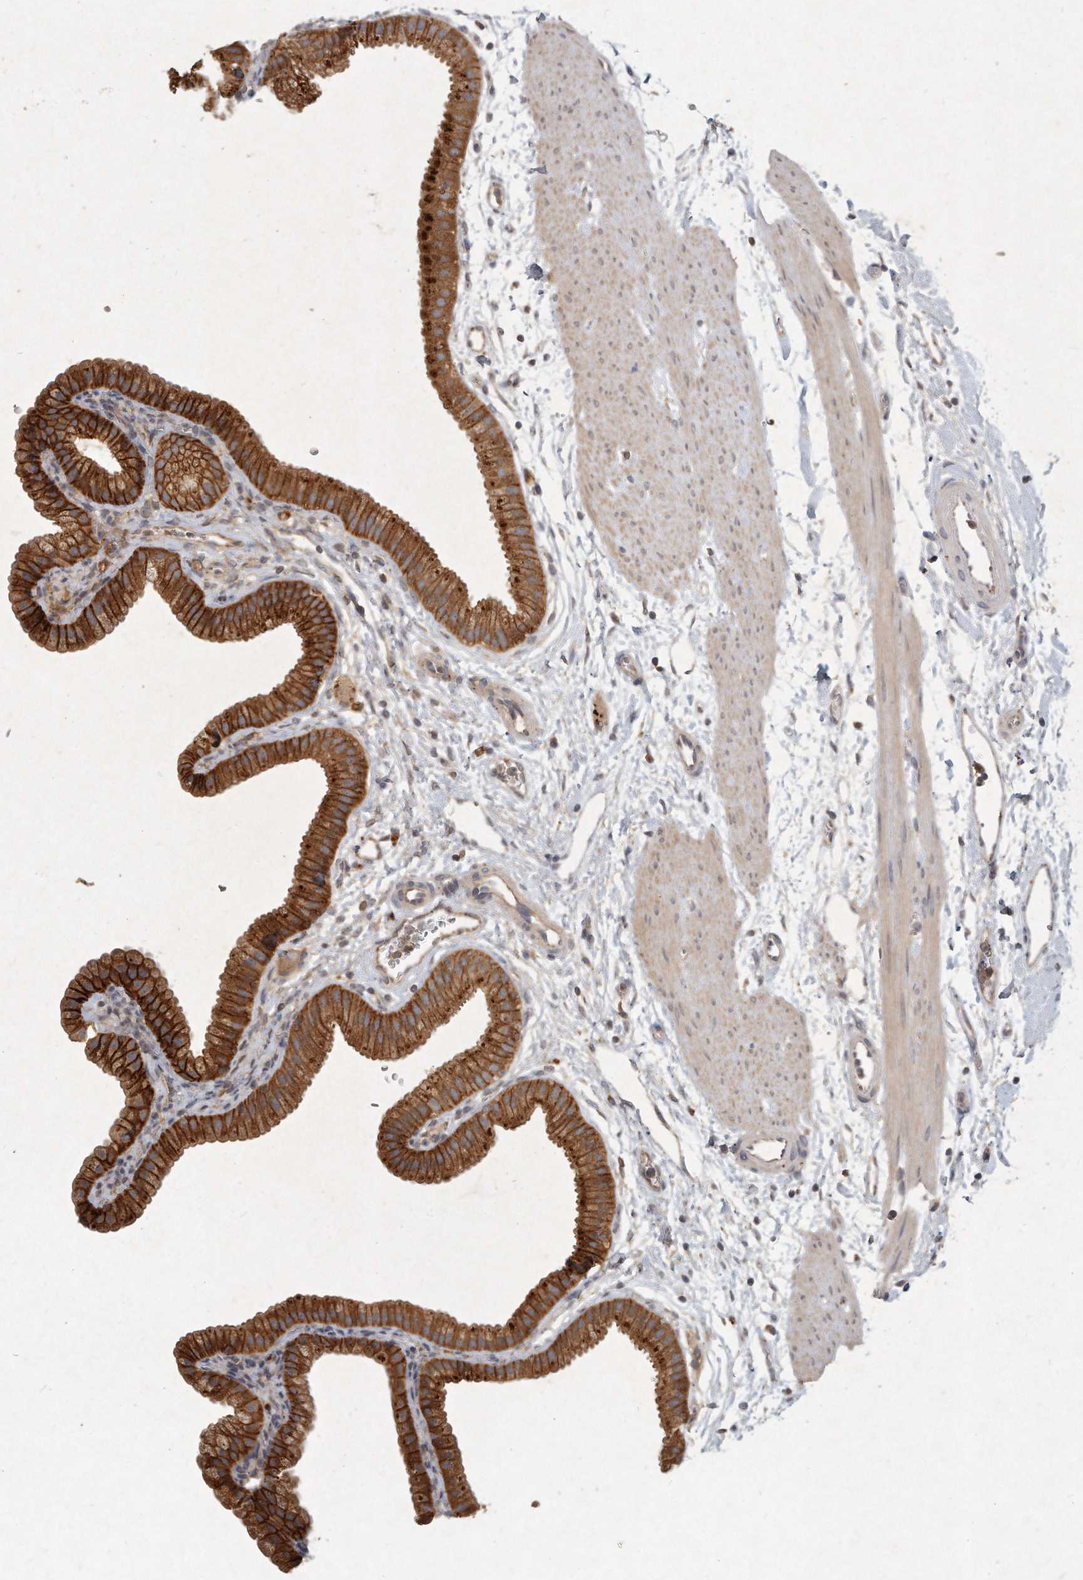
{"staining": {"intensity": "strong", "quantity": ">75%", "location": "cytoplasmic/membranous"}, "tissue": "gallbladder", "cell_type": "Glandular cells", "image_type": "normal", "snomed": [{"axis": "morphology", "description": "Normal tissue, NOS"}, {"axis": "topography", "description": "Gallbladder"}], "caption": "Brown immunohistochemical staining in benign human gallbladder demonstrates strong cytoplasmic/membranous staining in about >75% of glandular cells.", "gene": "LGALS8", "patient": {"sex": "female", "age": 64}}